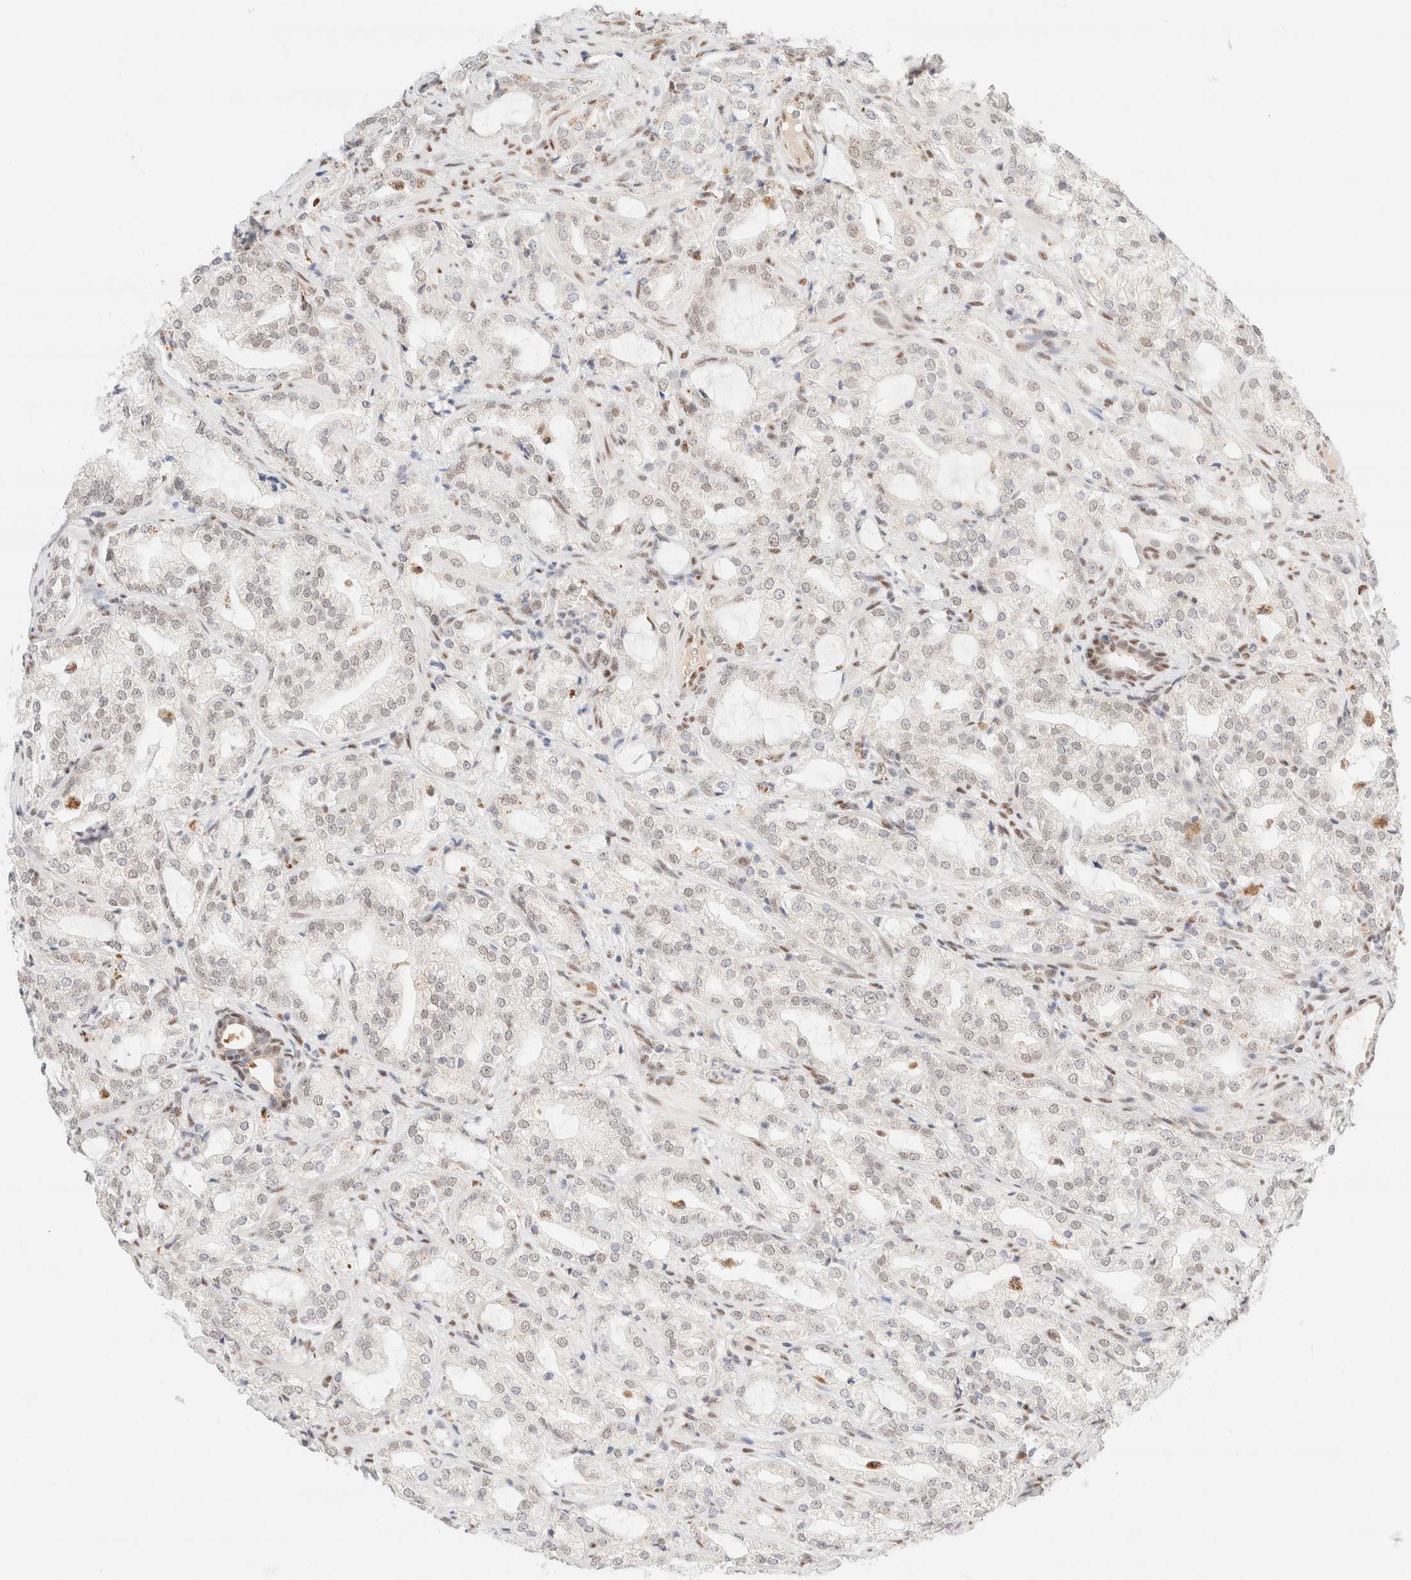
{"staining": {"intensity": "negative", "quantity": "none", "location": "none"}, "tissue": "prostate cancer", "cell_type": "Tumor cells", "image_type": "cancer", "snomed": [{"axis": "morphology", "description": "Adenocarcinoma, High grade"}, {"axis": "topography", "description": "Prostate"}], "caption": "This is an immunohistochemistry photomicrograph of human prostate cancer (adenocarcinoma (high-grade)). There is no expression in tumor cells.", "gene": "CIC", "patient": {"sex": "male", "age": 64}}